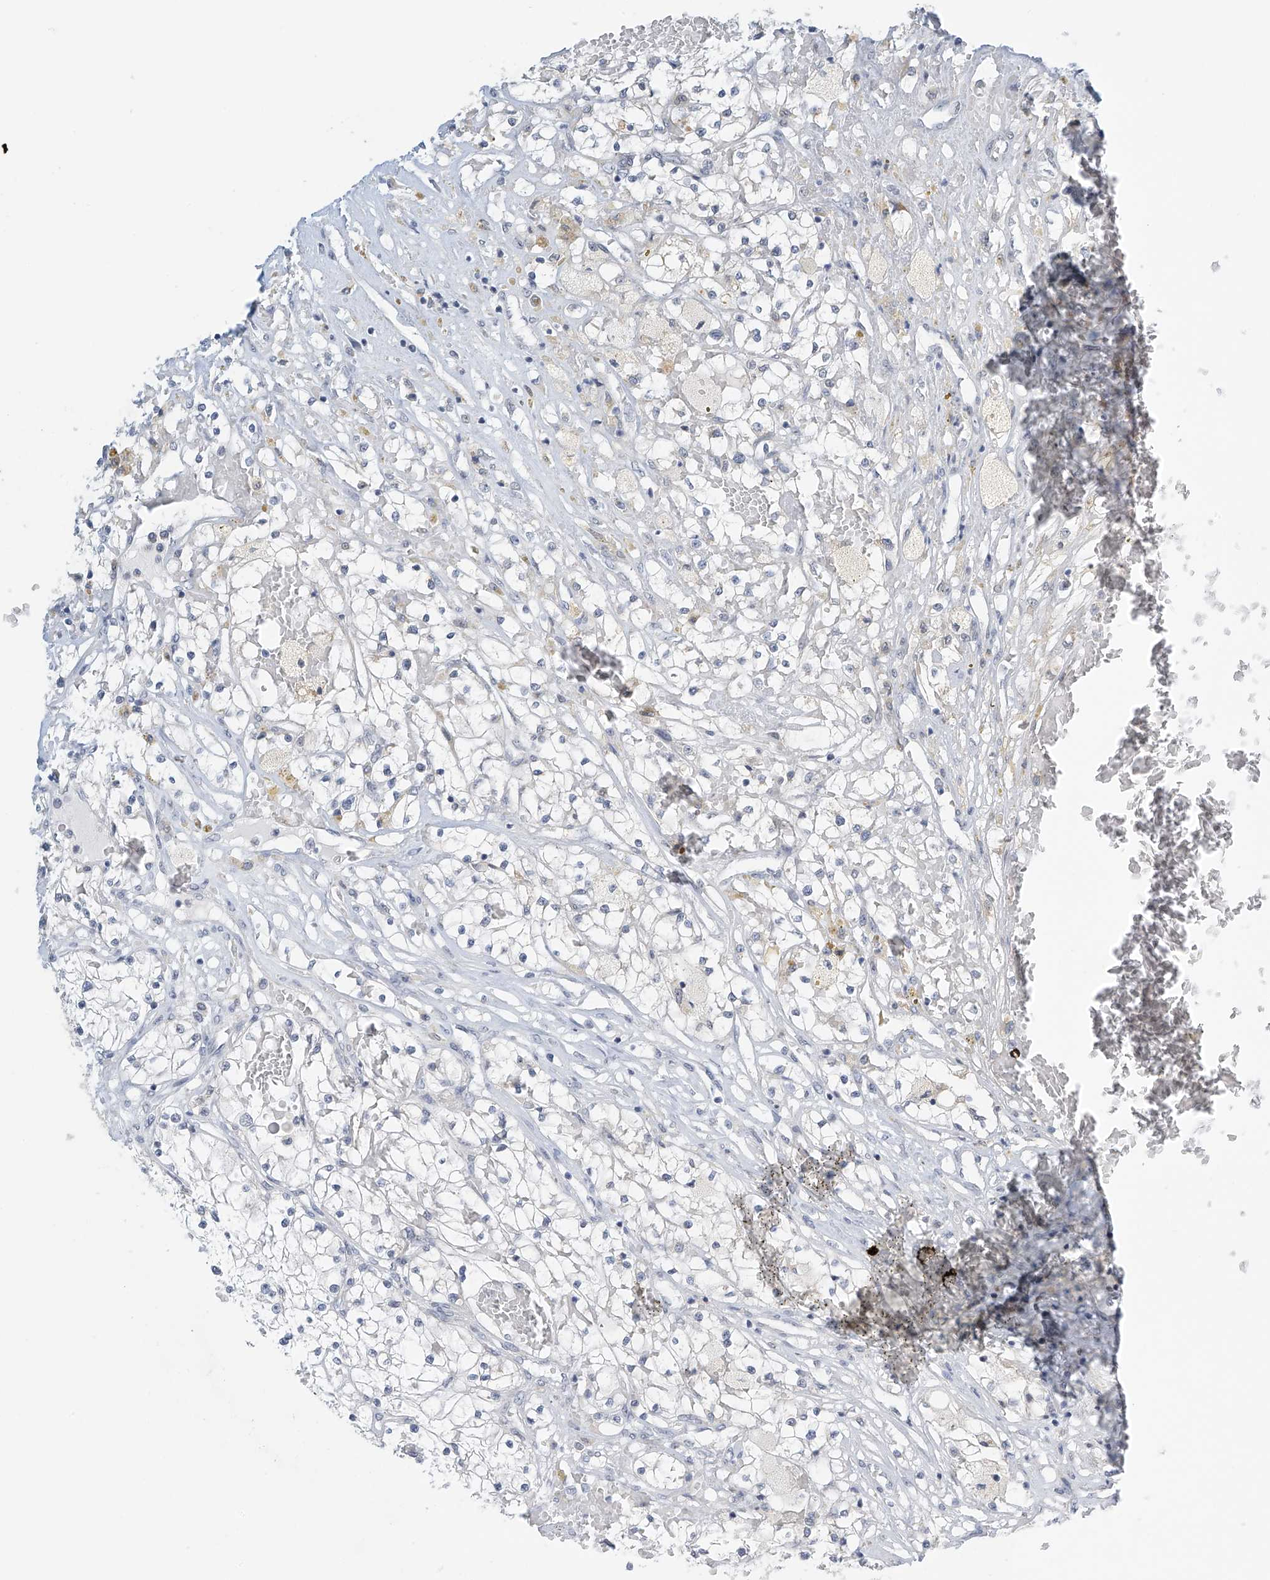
{"staining": {"intensity": "negative", "quantity": "none", "location": "none"}, "tissue": "renal cancer", "cell_type": "Tumor cells", "image_type": "cancer", "snomed": [{"axis": "morphology", "description": "Normal tissue, NOS"}, {"axis": "morphology", "description": "Adenocarcinoma, NOS"}, {"axis": "topography", "description": "Kidney"}], "caption": "Image shows no significant protein positivity in tumor cells of renal adenocarcinoma.", "gene": "APLF", "patient": {"sex": "male", "age": 68}}